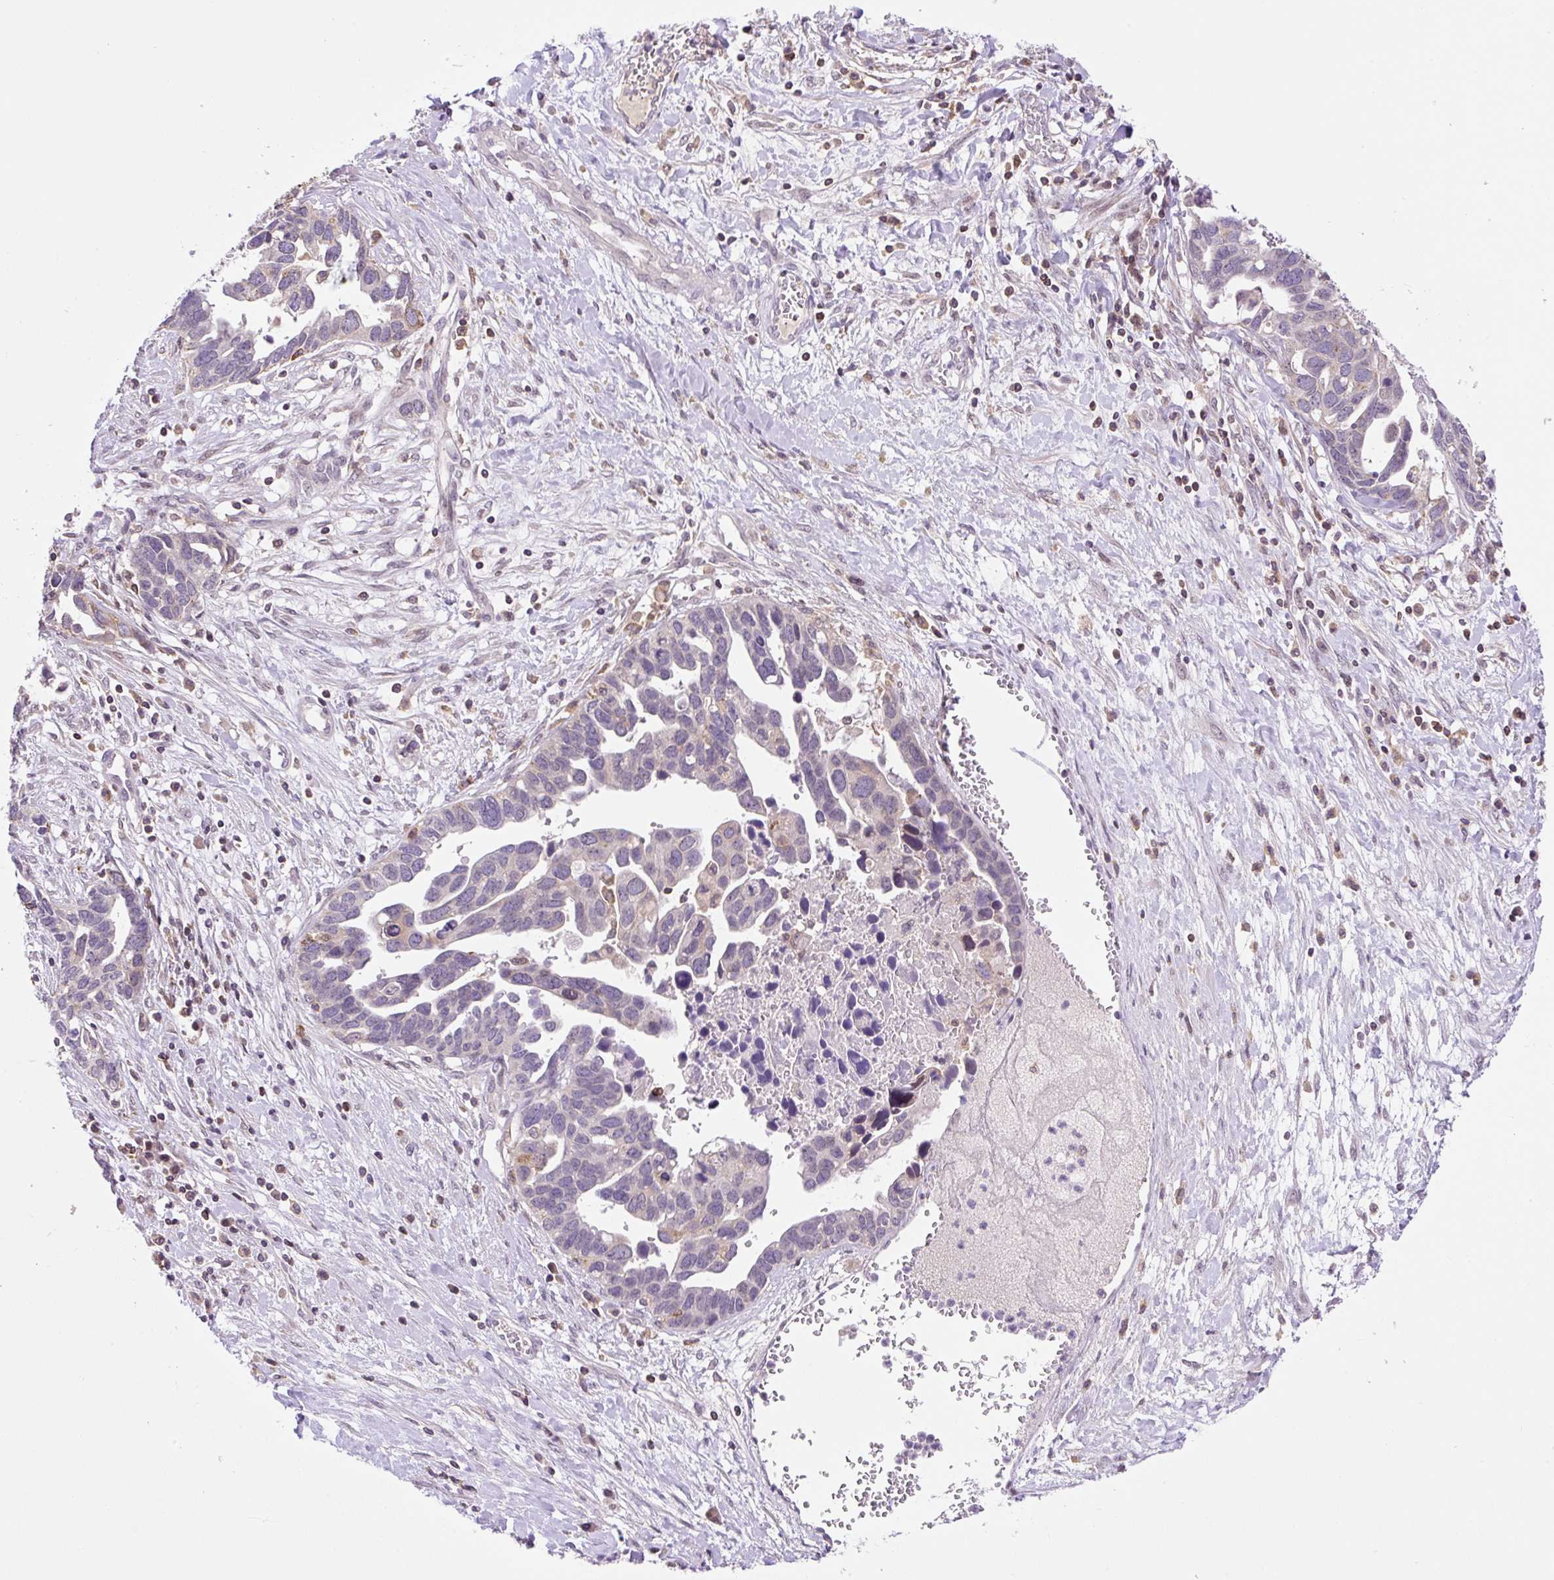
{"staining": {"intensity": "weak", "quantity": "<25%", "location": "cytoplasmic/membranous"}, "tissue": "ovarian cancer", "cell_type": "Tumor cells", "image_type": "cancer", "snomed": [{"axis": "morphology", "description": "Cystadenocarcinoma, serous, NOS"}, {"axis": "topography", "description": "Ovary"}], "caption": "An image of human ovarian serous cystadenocarcinoma is negative for staining in tumor cells. The staining was performed using DAB to visualize the protein expression in brown, while the nuclei were stained in blue with hematoxylin (Magnification: 20x).", "gene": "CARD11", "patient": {"sex": "female", "age": 54}}